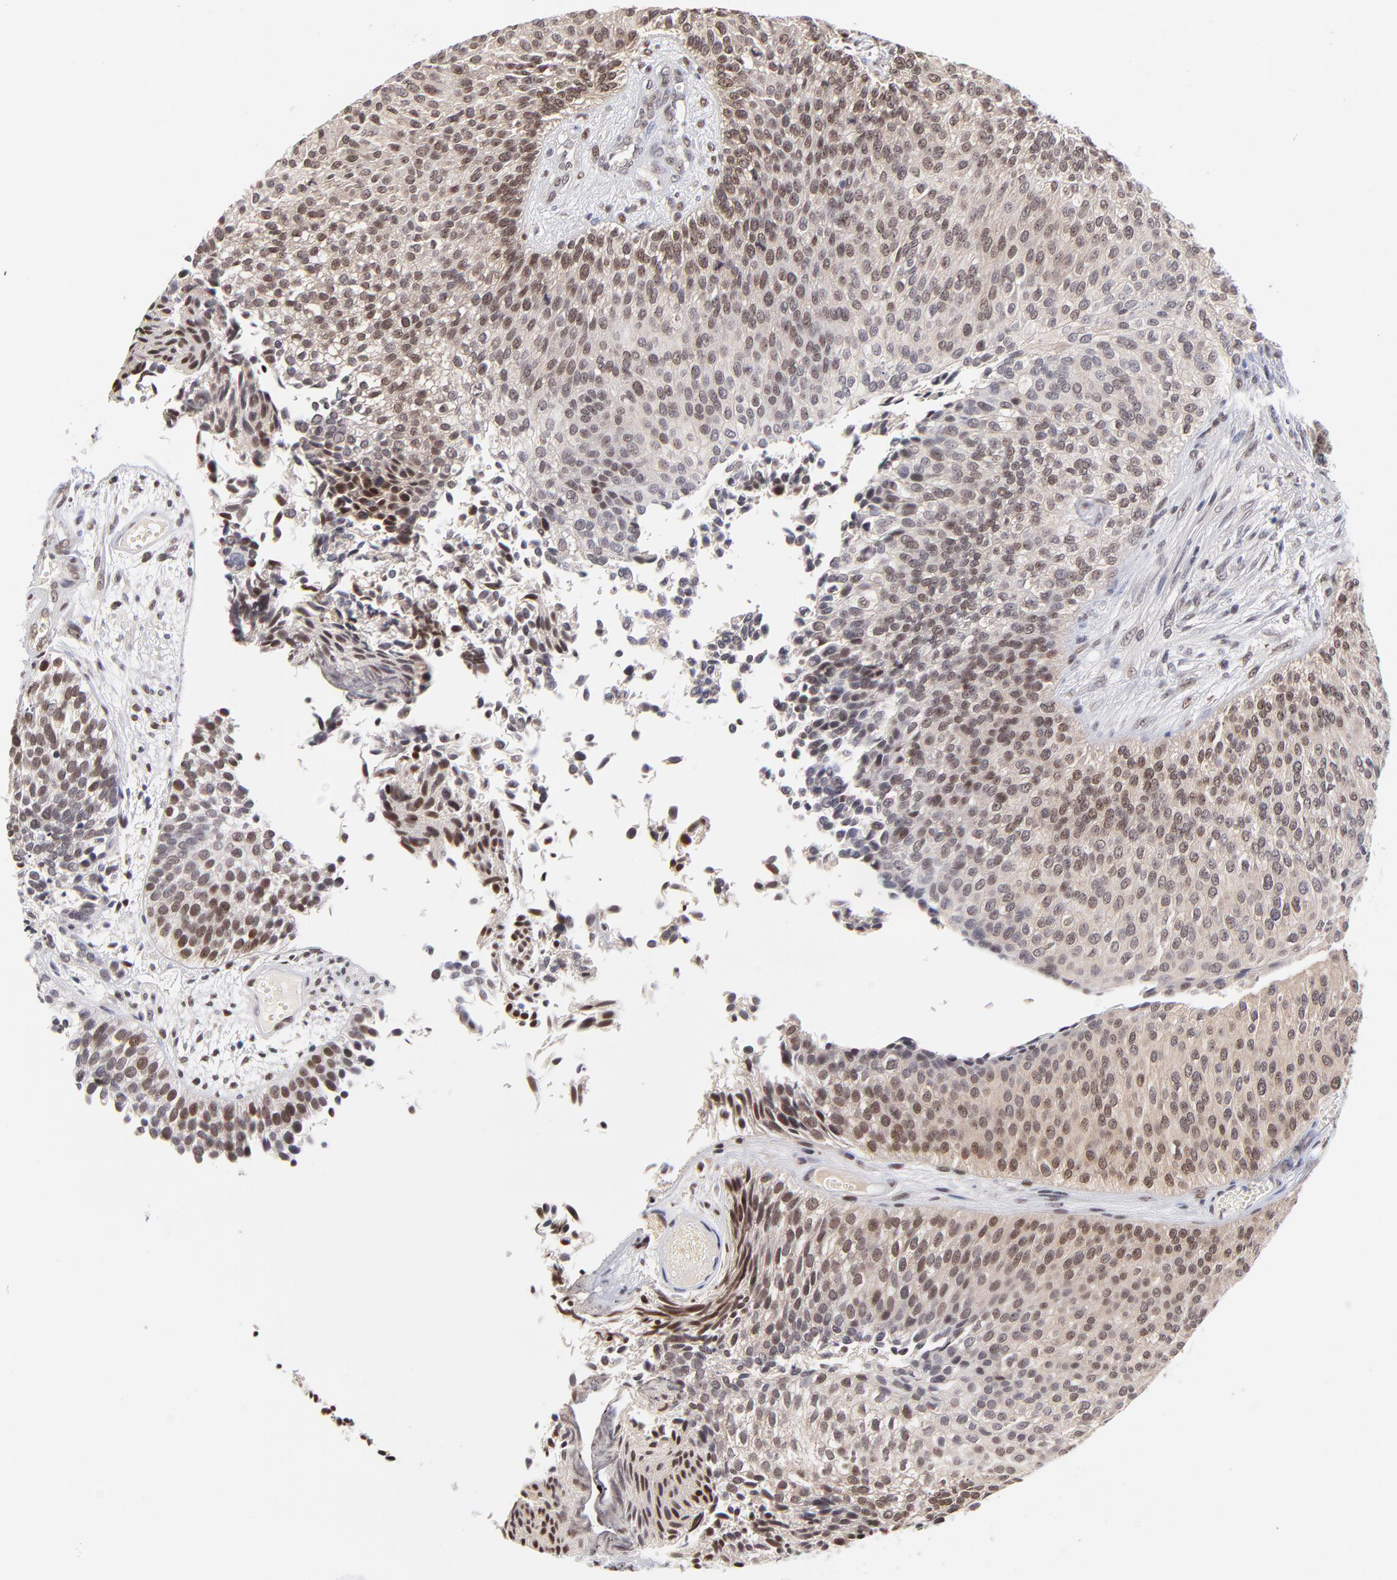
{"staining": {"intensity": "moderate", "quantity": ">75%", "location": "nuclear"}, "tissue": "urothelial cancer", "cell_type": "Tumor cells", "image_type": "cancer", "snomed": [{"axis": "morphology", "description": "Urothelial carcinoma, Low grade"}, {"axis": "topography", "description": "Urinary bladder"}], "caption": "Immunohistochemical staining of urothelial cancer demonstrates medium levels of moderate nuclear protein staining in about >75% of tumor cells. (DAB (3,3'-diaminobenzidine) = brown stain, brightfield microscopy at high magnification).", "gene": "UBE2E3", "patient": {"sex": "male", "age": 84}}